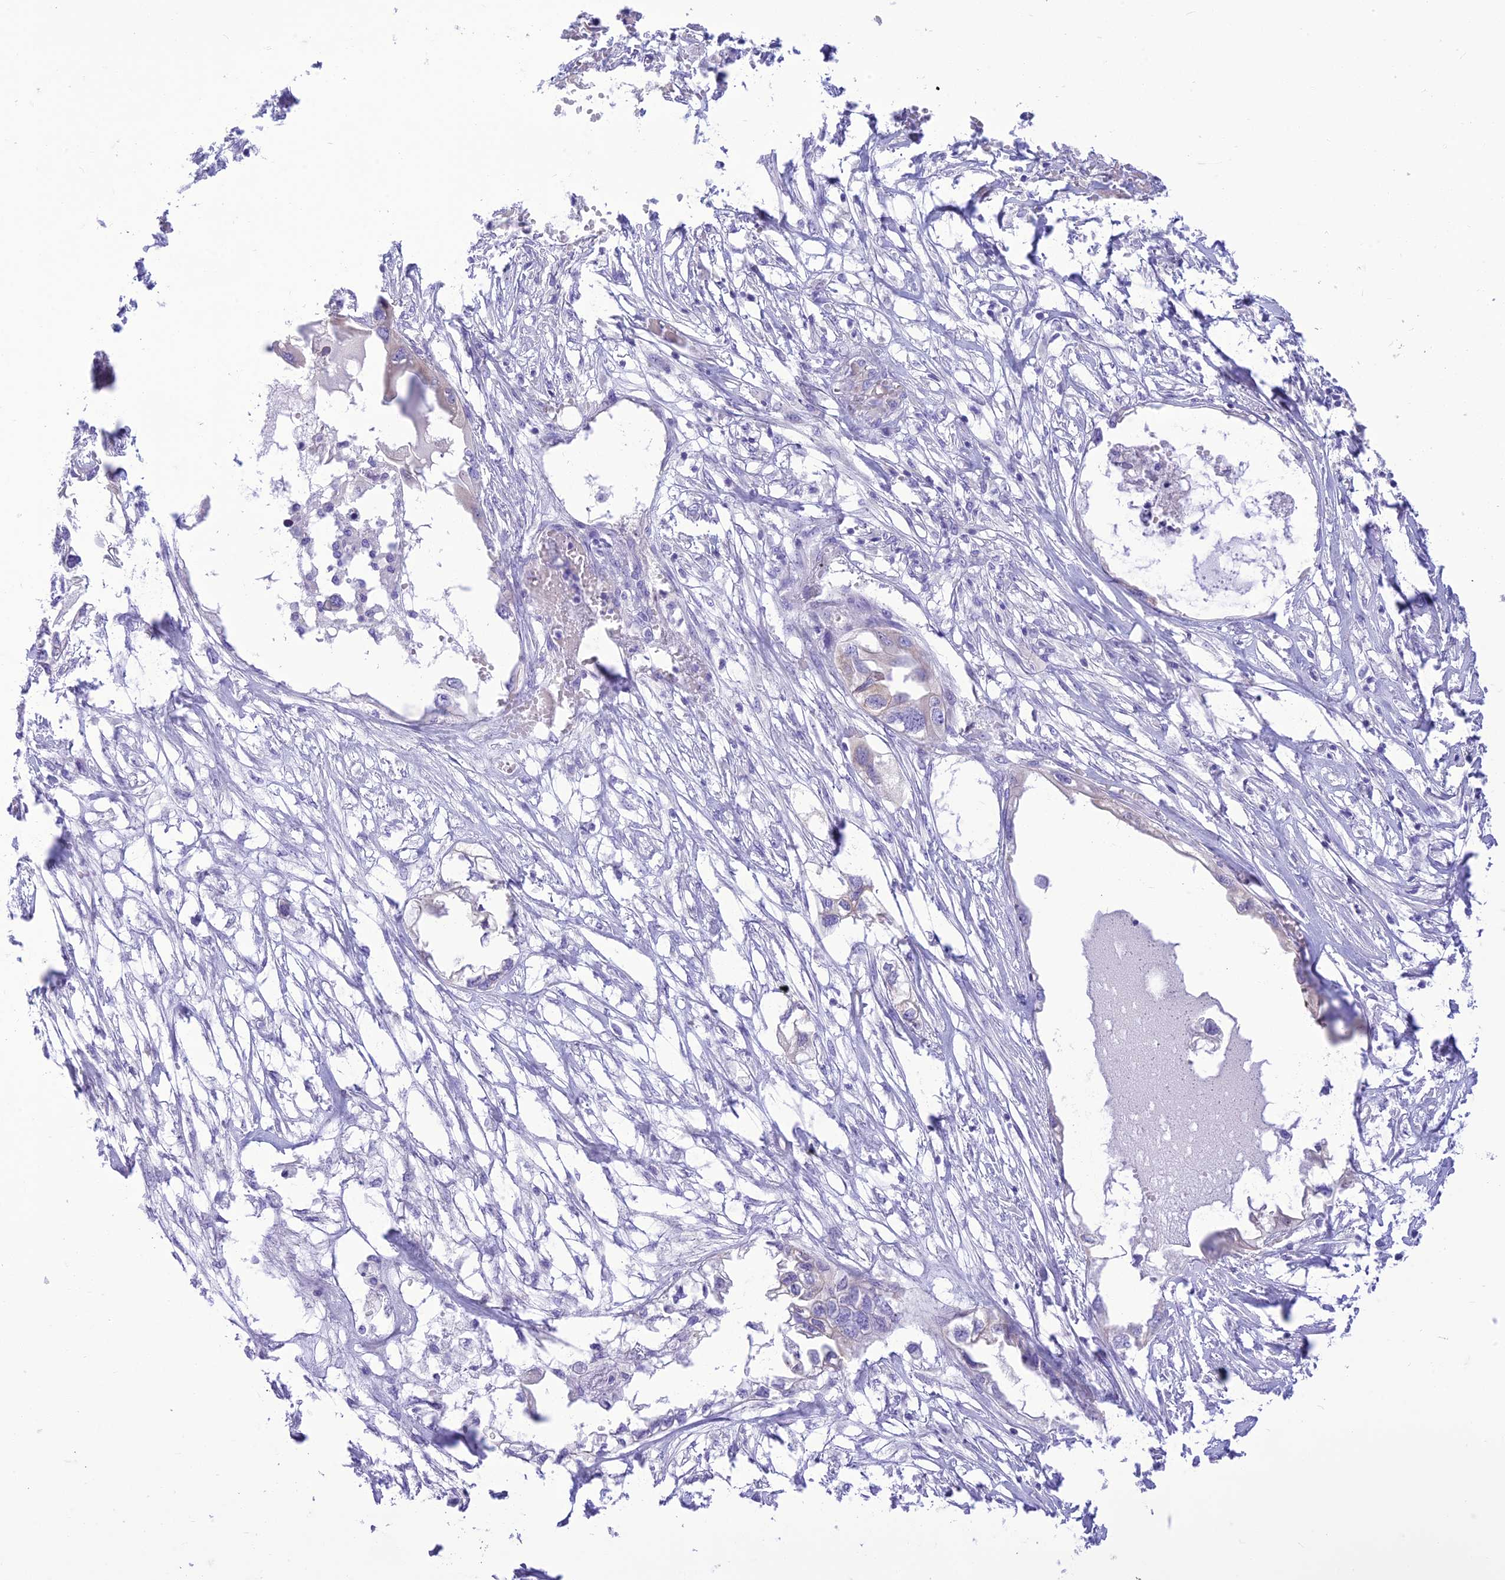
{"staining": {"intensity": "negative", "quantity": "none", "location": "none"}, "tissue": "endometrial cancer", "cell_type": "Tumor cells", "image_type": "cancer", "snomed": [{"axis": "morphology", "description": "Adenocarcinoma, NOS"}, {"axis": "morphology", "description": "Adenocarcinoma, metastatic, NOS"}, {"axis": "topography", "description": "Adipose tissue"}, {"axis": "topography", "description": "Endometrium"}], "caption": "Immunohistochemistry (IHC) photomicrograph of endometrial cancer stained for a protein (brown), which exhibits no positivity in tumor cells. (Immunohistochemistry (IHC), brightfield microscopy, high magnification).", "gene": "DHDH", "patient": {"sex": "female", "age": 67}}